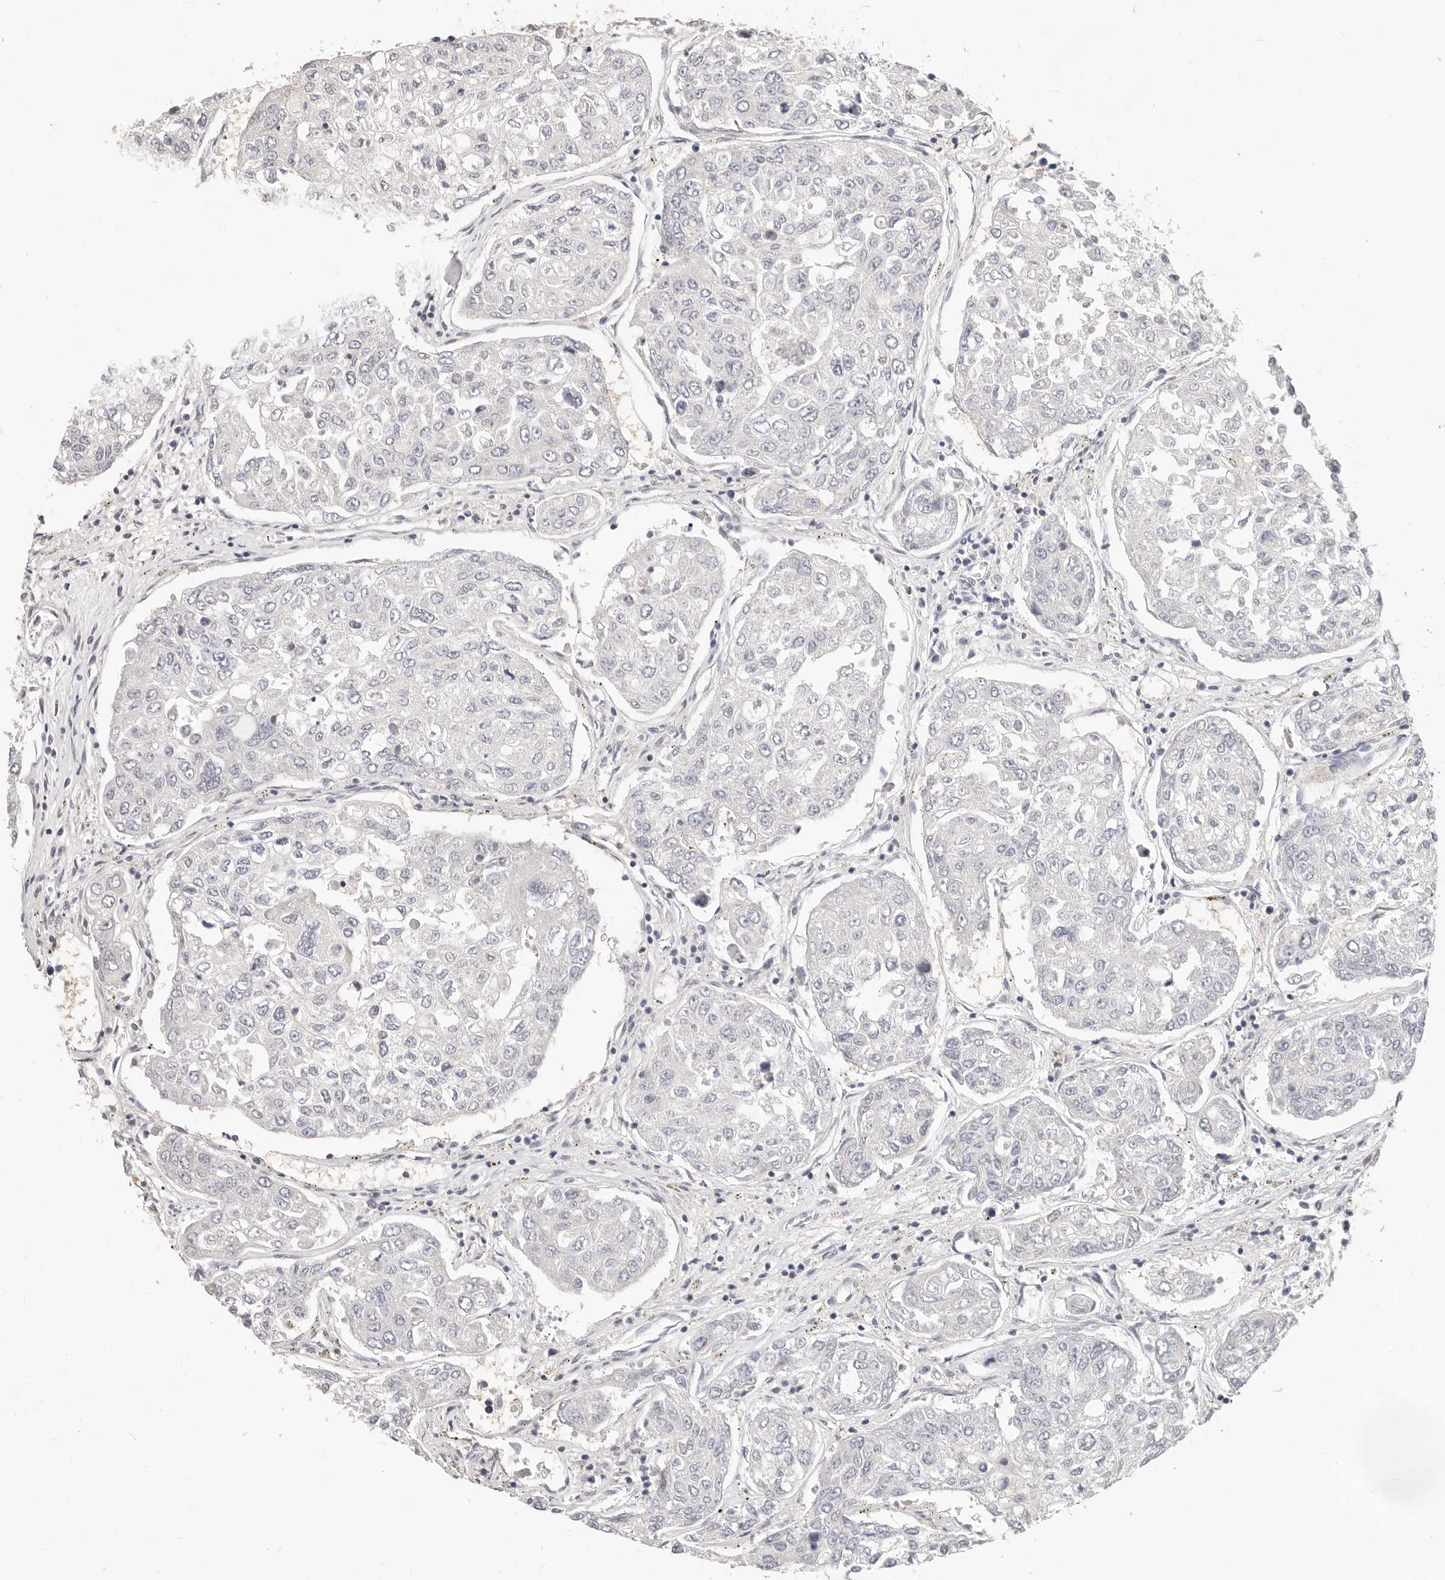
{"staining": {"intensity": "negative", "quantity": "none", "location": "none"}, "tissue": "urothelial cancer", "cell_type": "Tumor cells", "image_type": "cancer", "snomed": [{"axis": "morphology", "description": "Urothelial carcinoma, High grade"}, {"axis": "topography", "description": "Lymph node"}, {"axis": "topography", "description": "Urinary bladder"}], "caption": "Image shows no protein staining in tumor cells of urothelial carcinoma (high-grade) tissue. Nuclei are stained in blue.", "gene": "TMEM63B", "patient": {"sex": "male", "age": 51}}